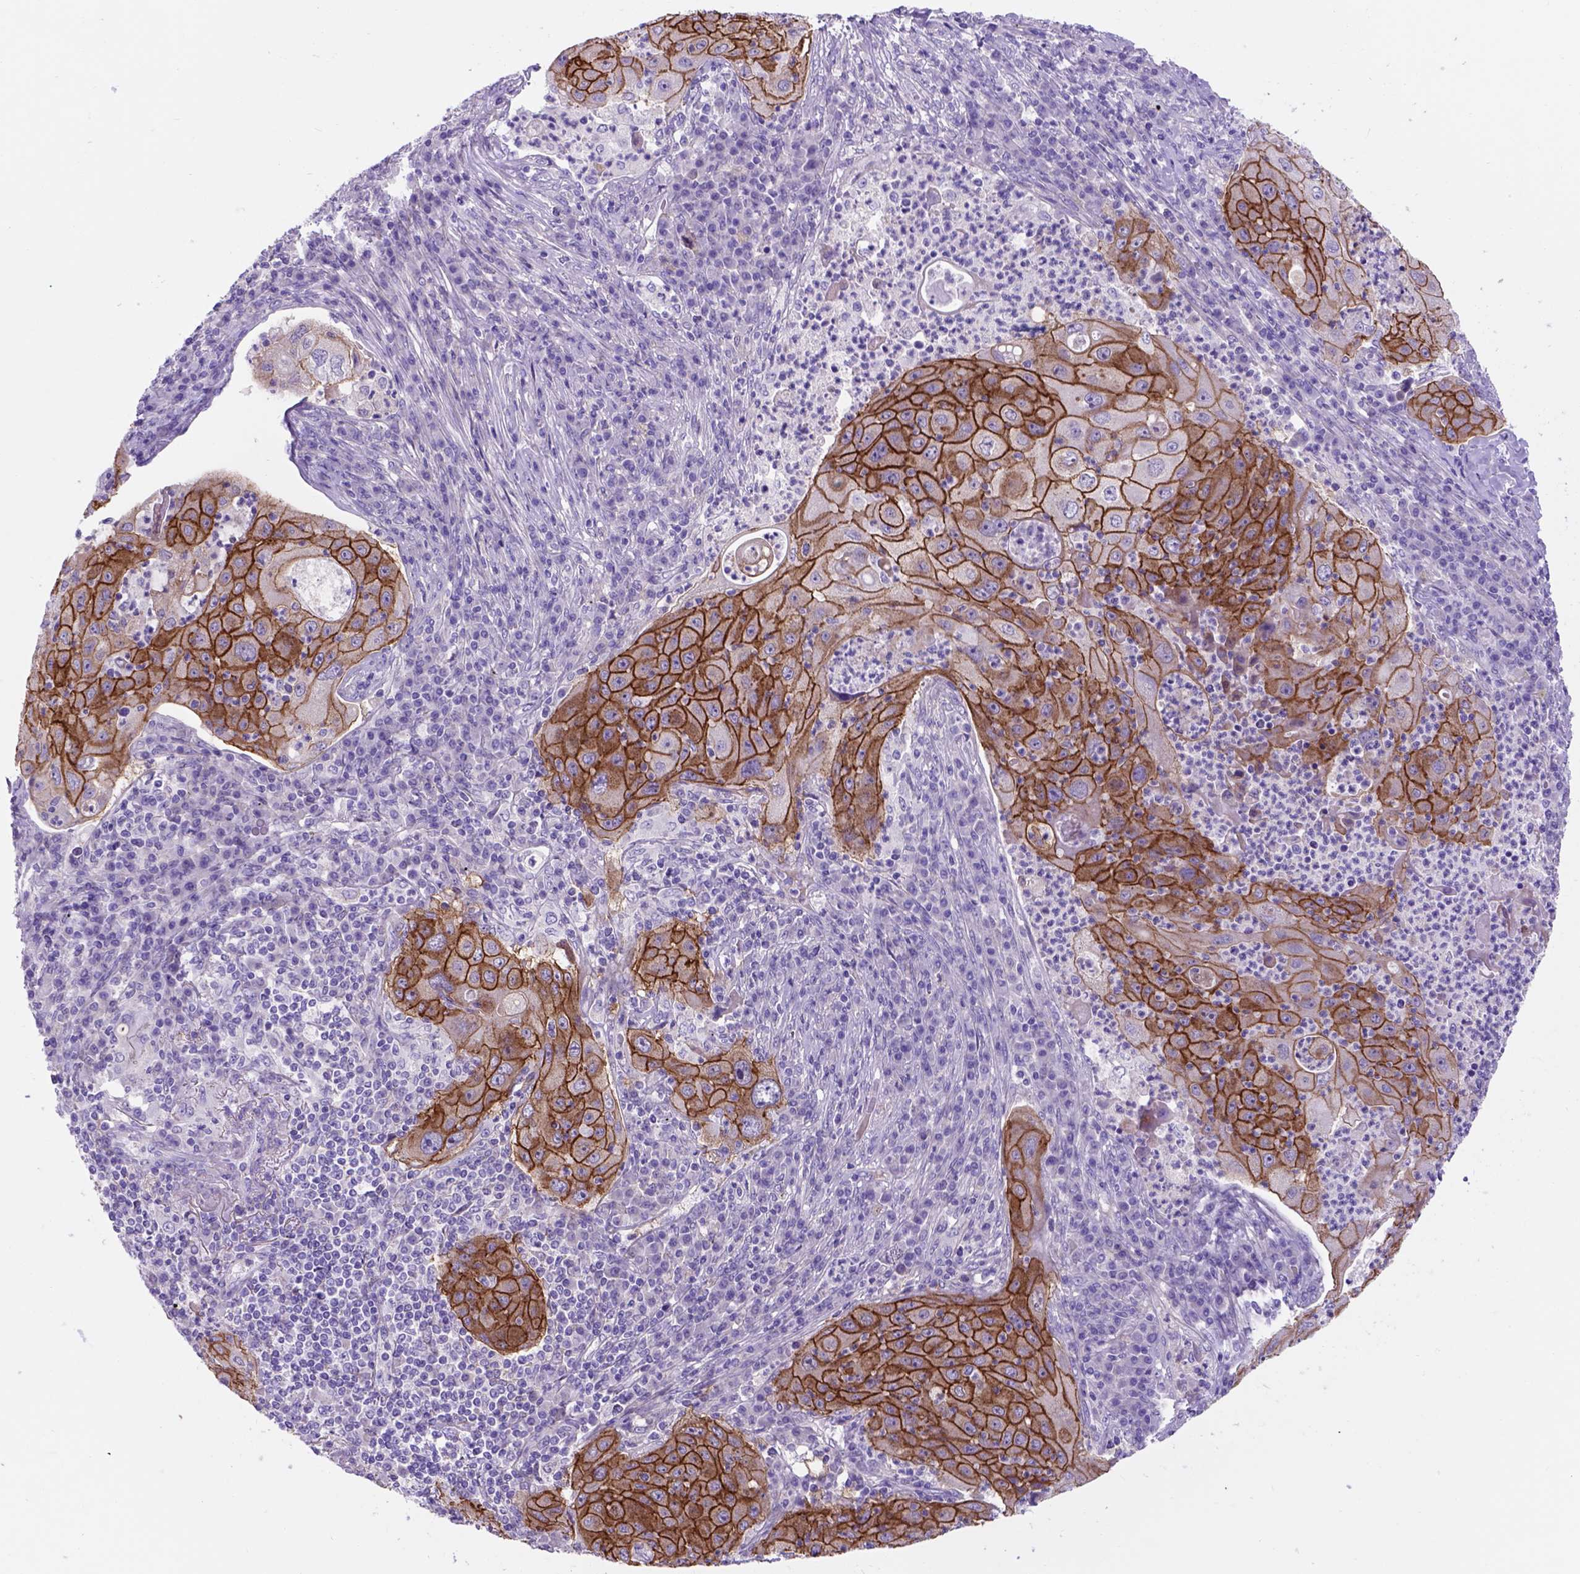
{"staining": {"intensity": "moderate", "quantity": ">75%", "location": "cytoplasmic/membranous"}, "tissue": "lung cancer", "cell_type": "Tumor cells", "image_type": "cancer", "snomed": [{"axis": "morphology", "description": "Squamous cell carcinoma, NOS"}, {"axis": "topography", "description": "Lung"}], "caption": "Lung squamous cell carcinoma tissue exhibits moderate cytoplasmic/membranous staining in about >75% of tumor cells", "gene": "EGFR", "patient": {"sex": "female", "age": 59}}